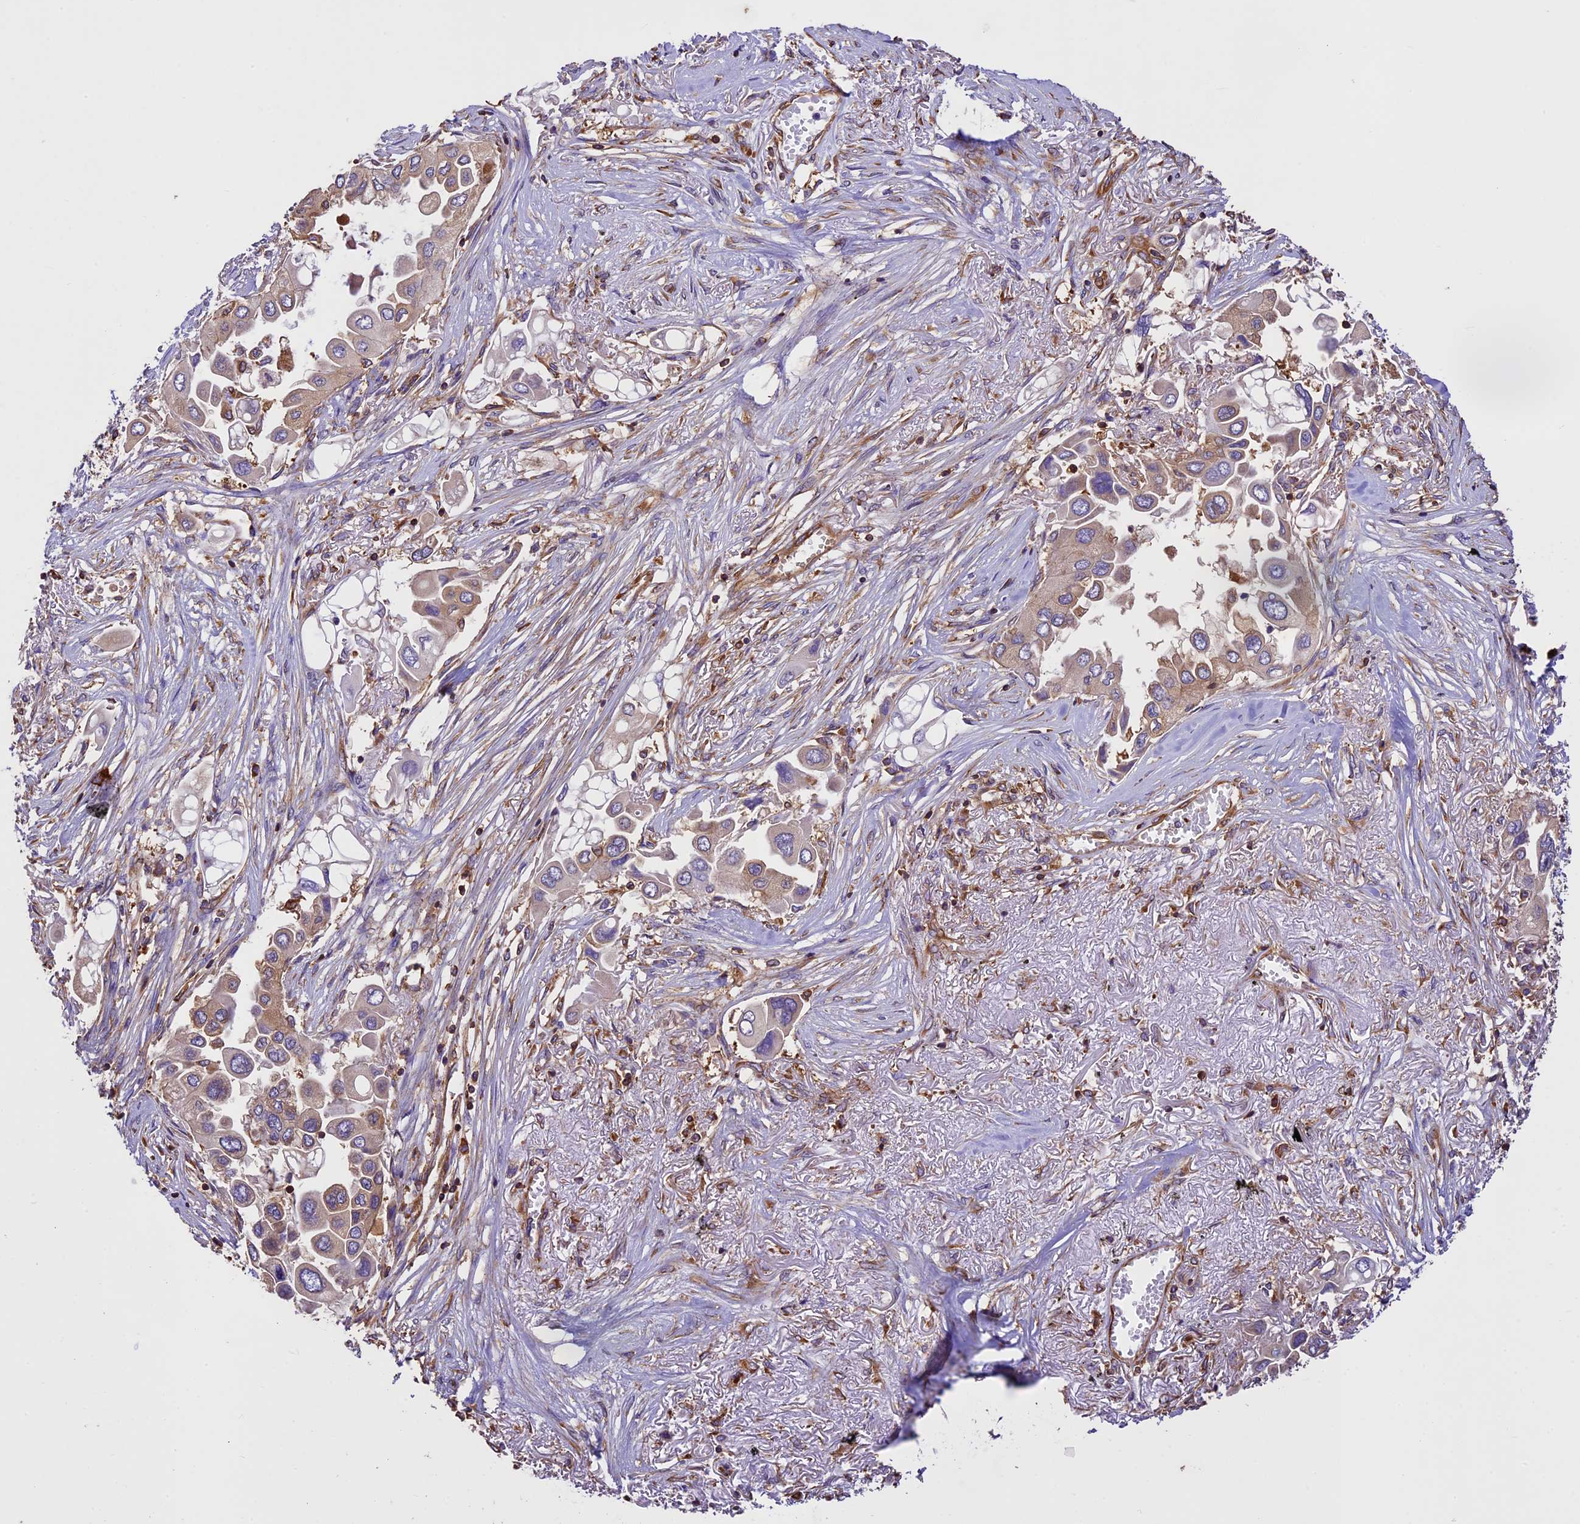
{"staining": {"intensity": "weak", "quantity": ">75%", "location": "cytoplasmic/membranous"}, "tissue": "lung cancer", "cell_type": "Tumor cells", "image_type": "cancer", "snomed": [{"axis": "morphology", "description": "Adenocarcinoma, NOS"}, {"axis": "topography", "description": "Lung"}], "caption": "Human lung cancer (adenocarcinoma) stained with a protein marker demonstrates weak staining in tumor cells.", "gene": "KARS1", "patient": {"sex": "female", "age": 76}}